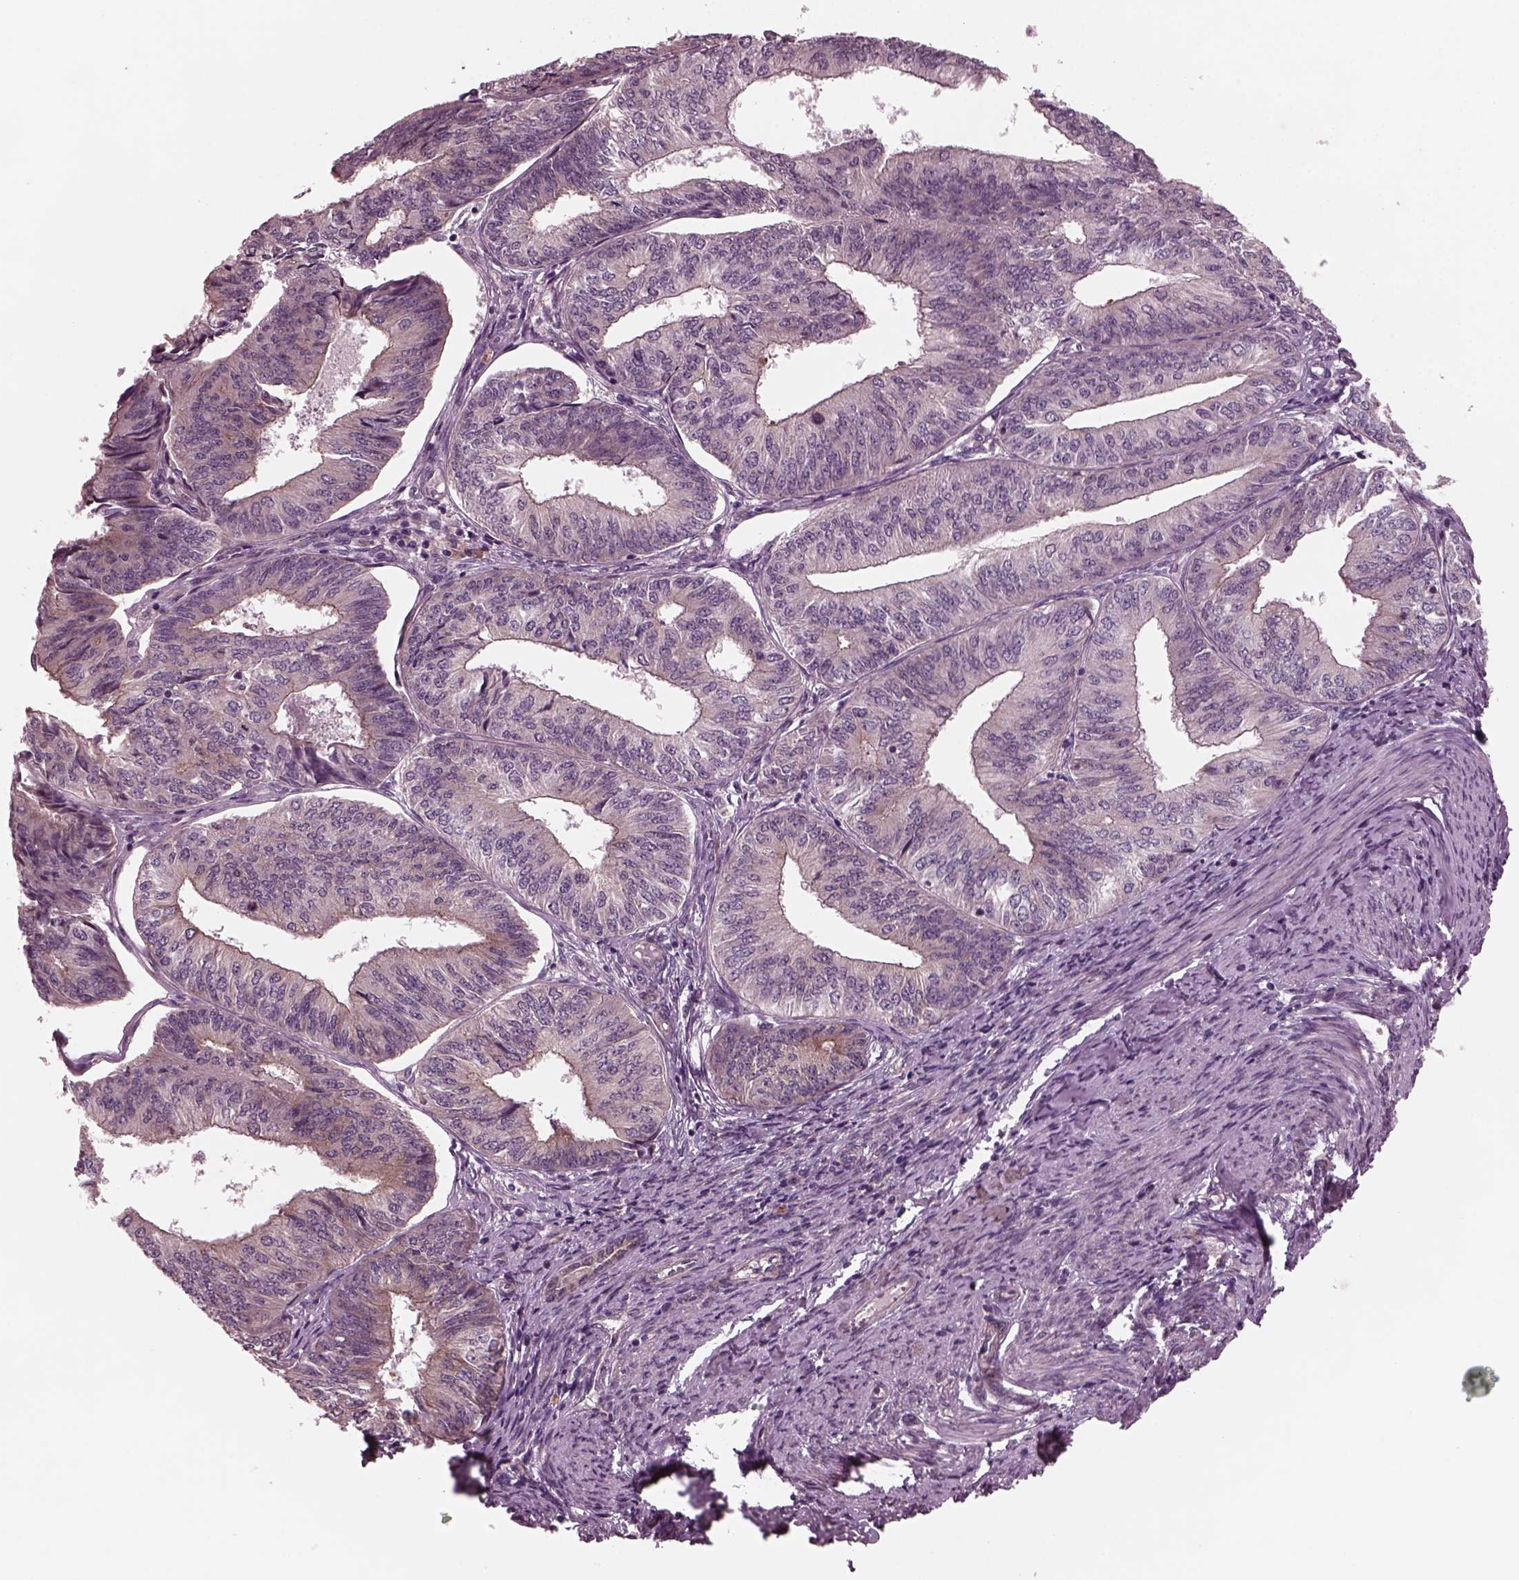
{"staining": {"intensity": "weak", "quantity": "<25%", "location": "cytoplasmic/membranous"}, "tissue": "endometrial cancer", "cell_type": "Tumor cells", "image_type": "cancer", "snomed": [{"axis": "morphology", "description": "Adenocarcinoma, NOS"}, {"axis": "topography", "description": "Endometrium"}], "caption": "Endometrial cancer was stained to show a protein in brown. There is no significant positivity in tumor cells.", "gene": "TUBG1", "patient": {"sex": "female", "age": 58}}